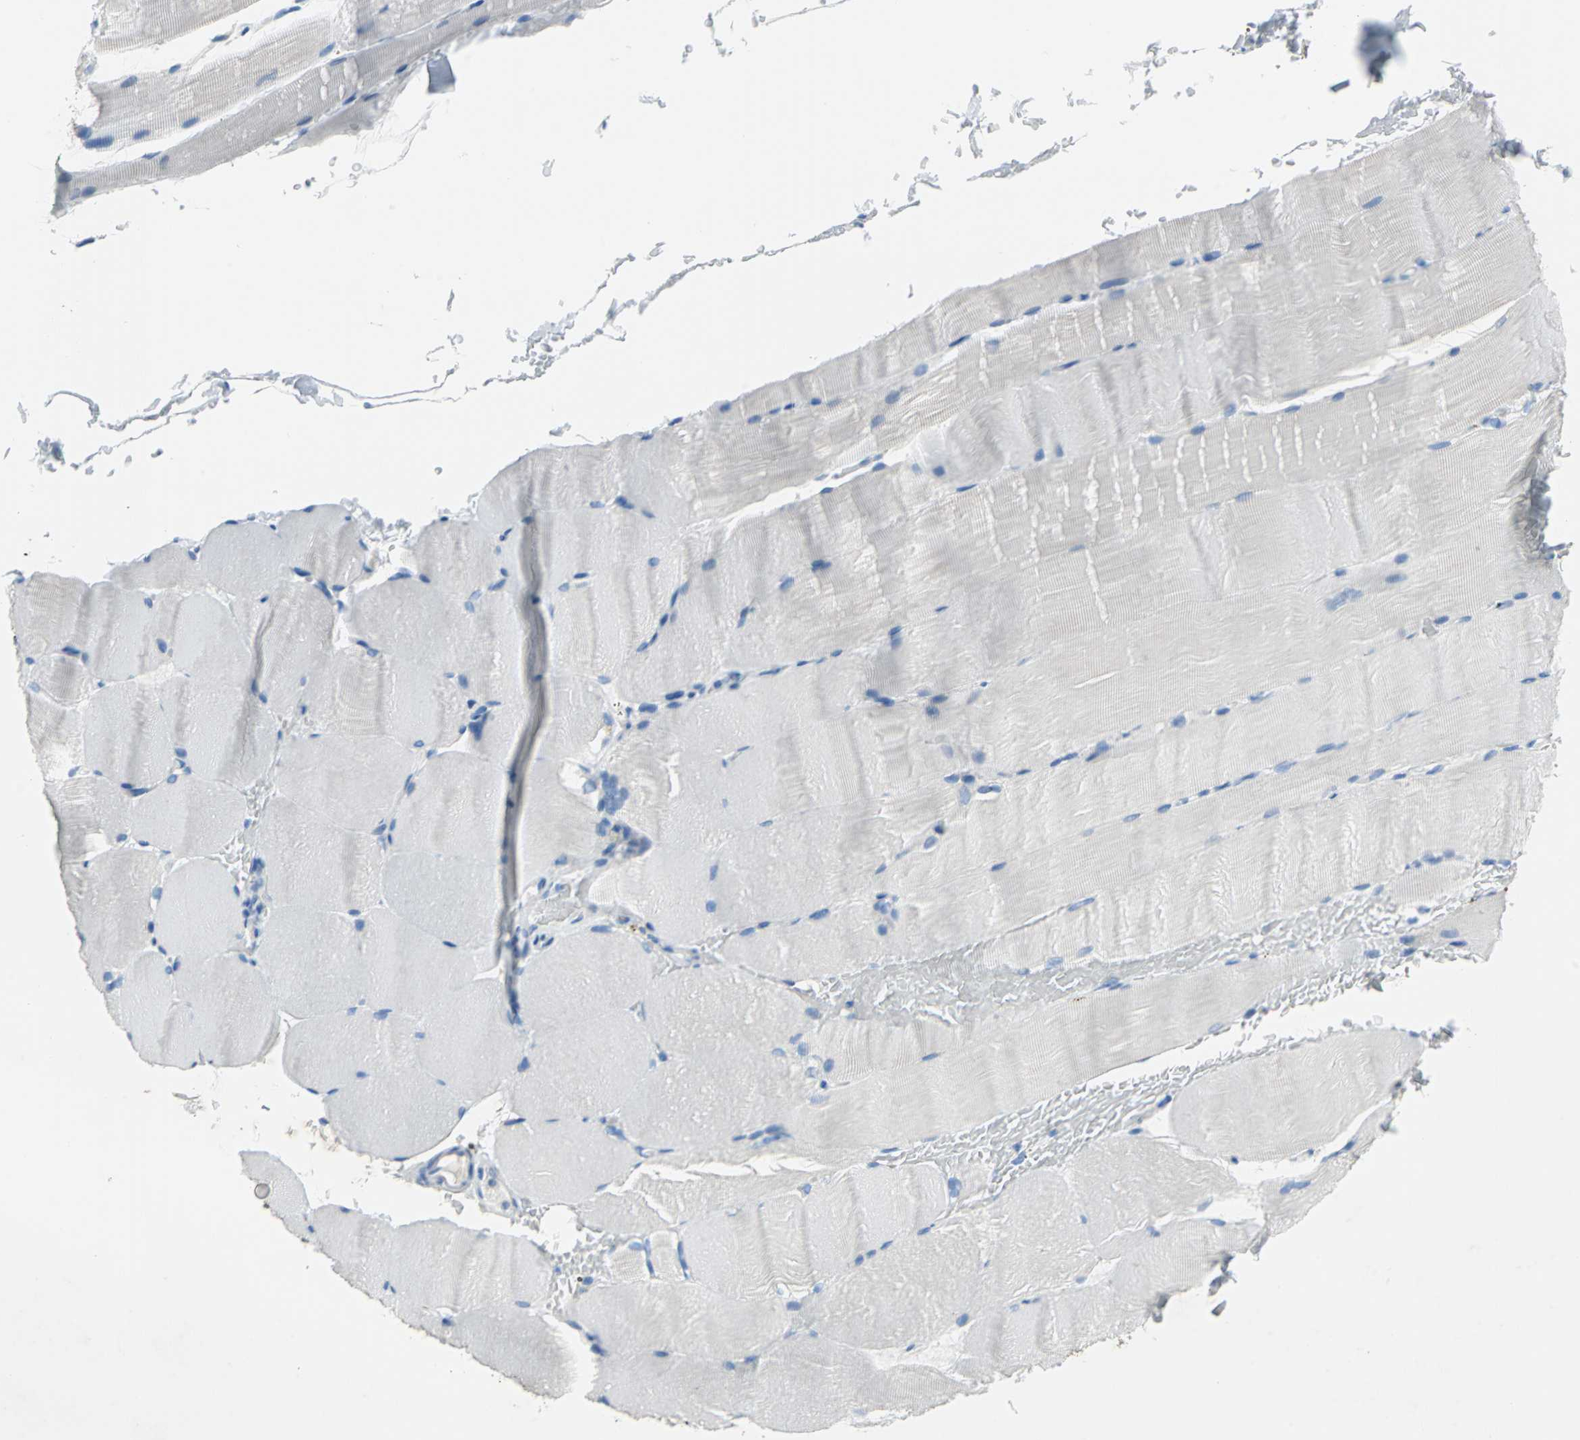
{"staining": {"intensity": "negative", "quantity": "none", "location": "none"}, "tissue": "skeletal muscle", "cell_type": "Myocytes", "image_type": "normal", "snomed": [{"axis": "morphology", "description": "Normal tissue, NOS"}, {"axis": "topography", "description": "Skeletal muscle"}, {"axis": "topography", "description": "Parathyroid gland"}], "caption": "Human skeletal muscle stained for a protein using immunohistochemistry displays no staining in myocytes.", "gene": "SFN", "patient": {"sex": "female", "age": 37}}